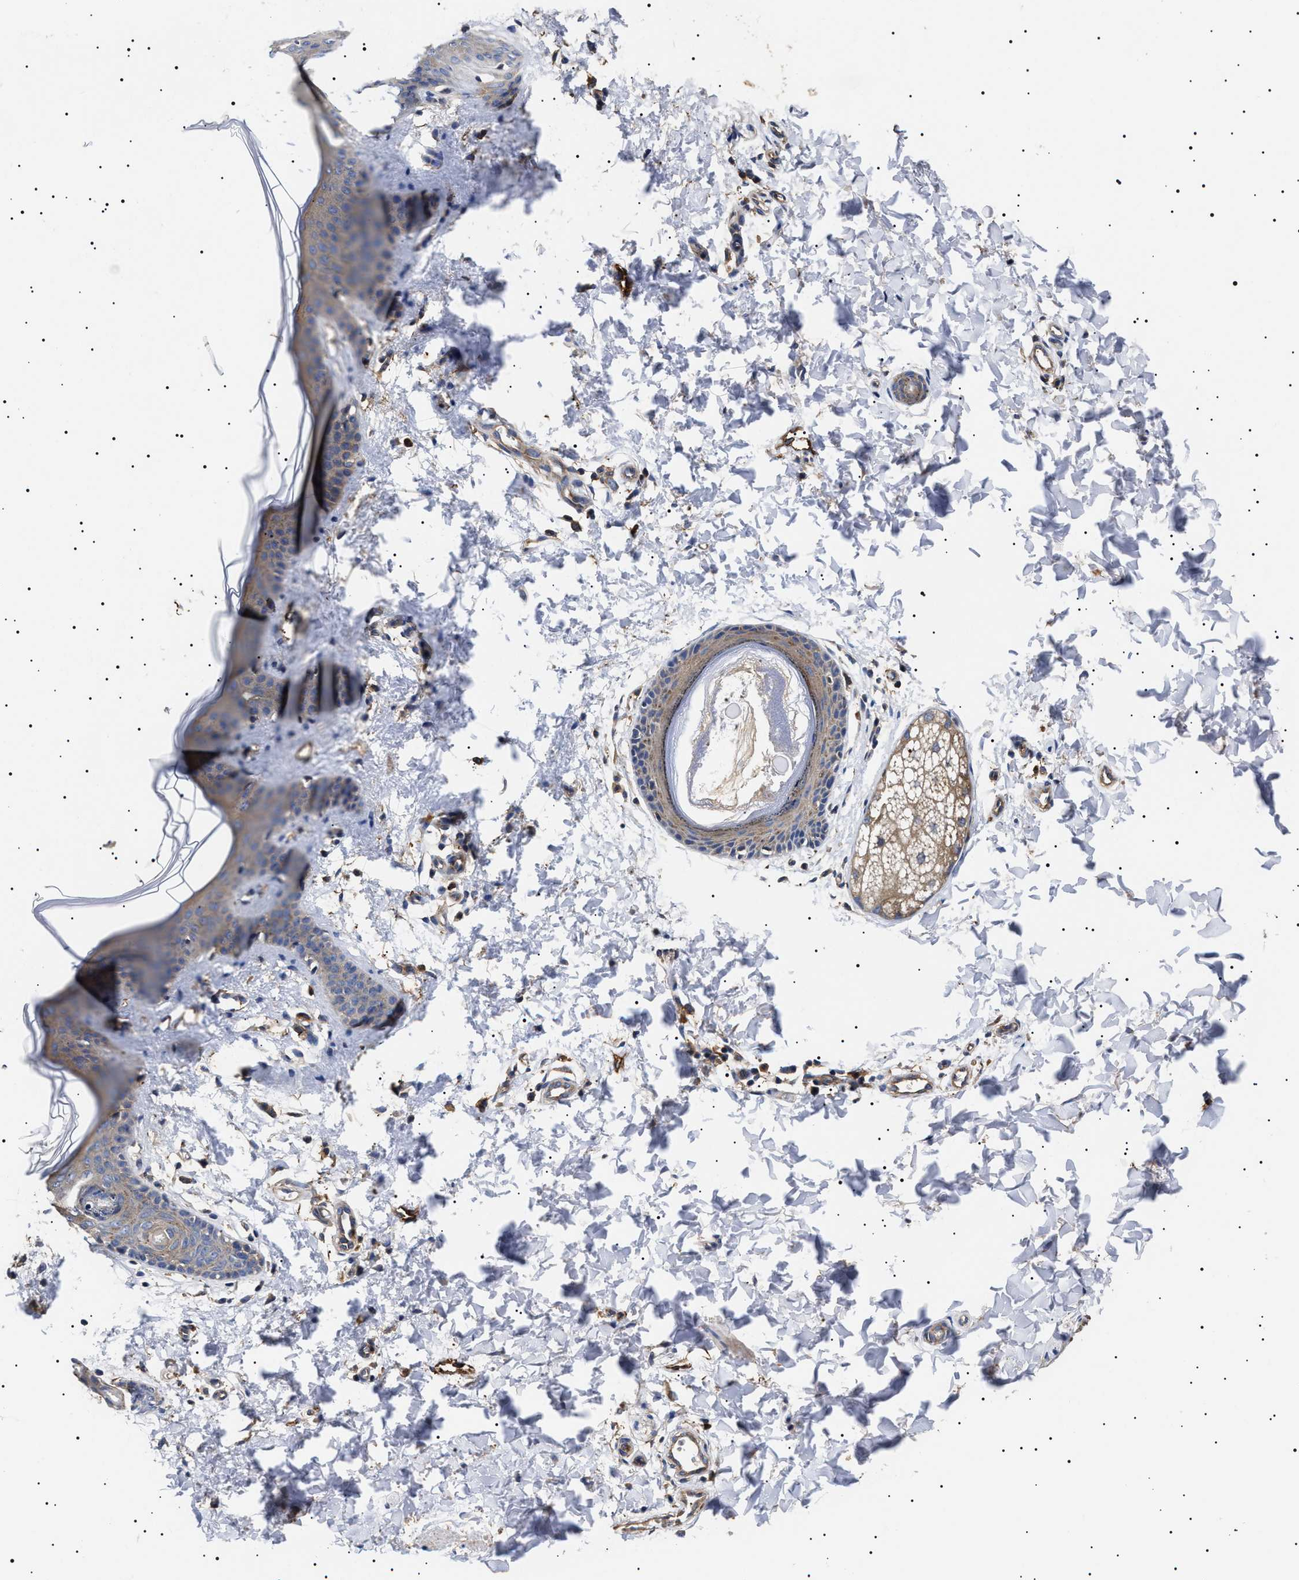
{"staining": {"intensity": "moderate", "quantity": ">75%", "location": "cytoplasmic/membranous"}, "tissue": "skin", "cell_type": "Fibroblasts", "image_type": "normal", "snomed": [{"axis": "morphology", "description": "Normal tissue, NOS"}, {"axis": "topography", "description": "Skin"}], "caption": "IHC (DAB) staining of normal skin shows moderate cytoplasmic/membranous protein staining in approximately >75% of fibroblasts. The staining was performed using DAB, with brown indicating positive protein expression. Nuclei are stained blue with hematoxylin.", "gene": "TPP2", "patient": {"sex": "female", "age": 17}}